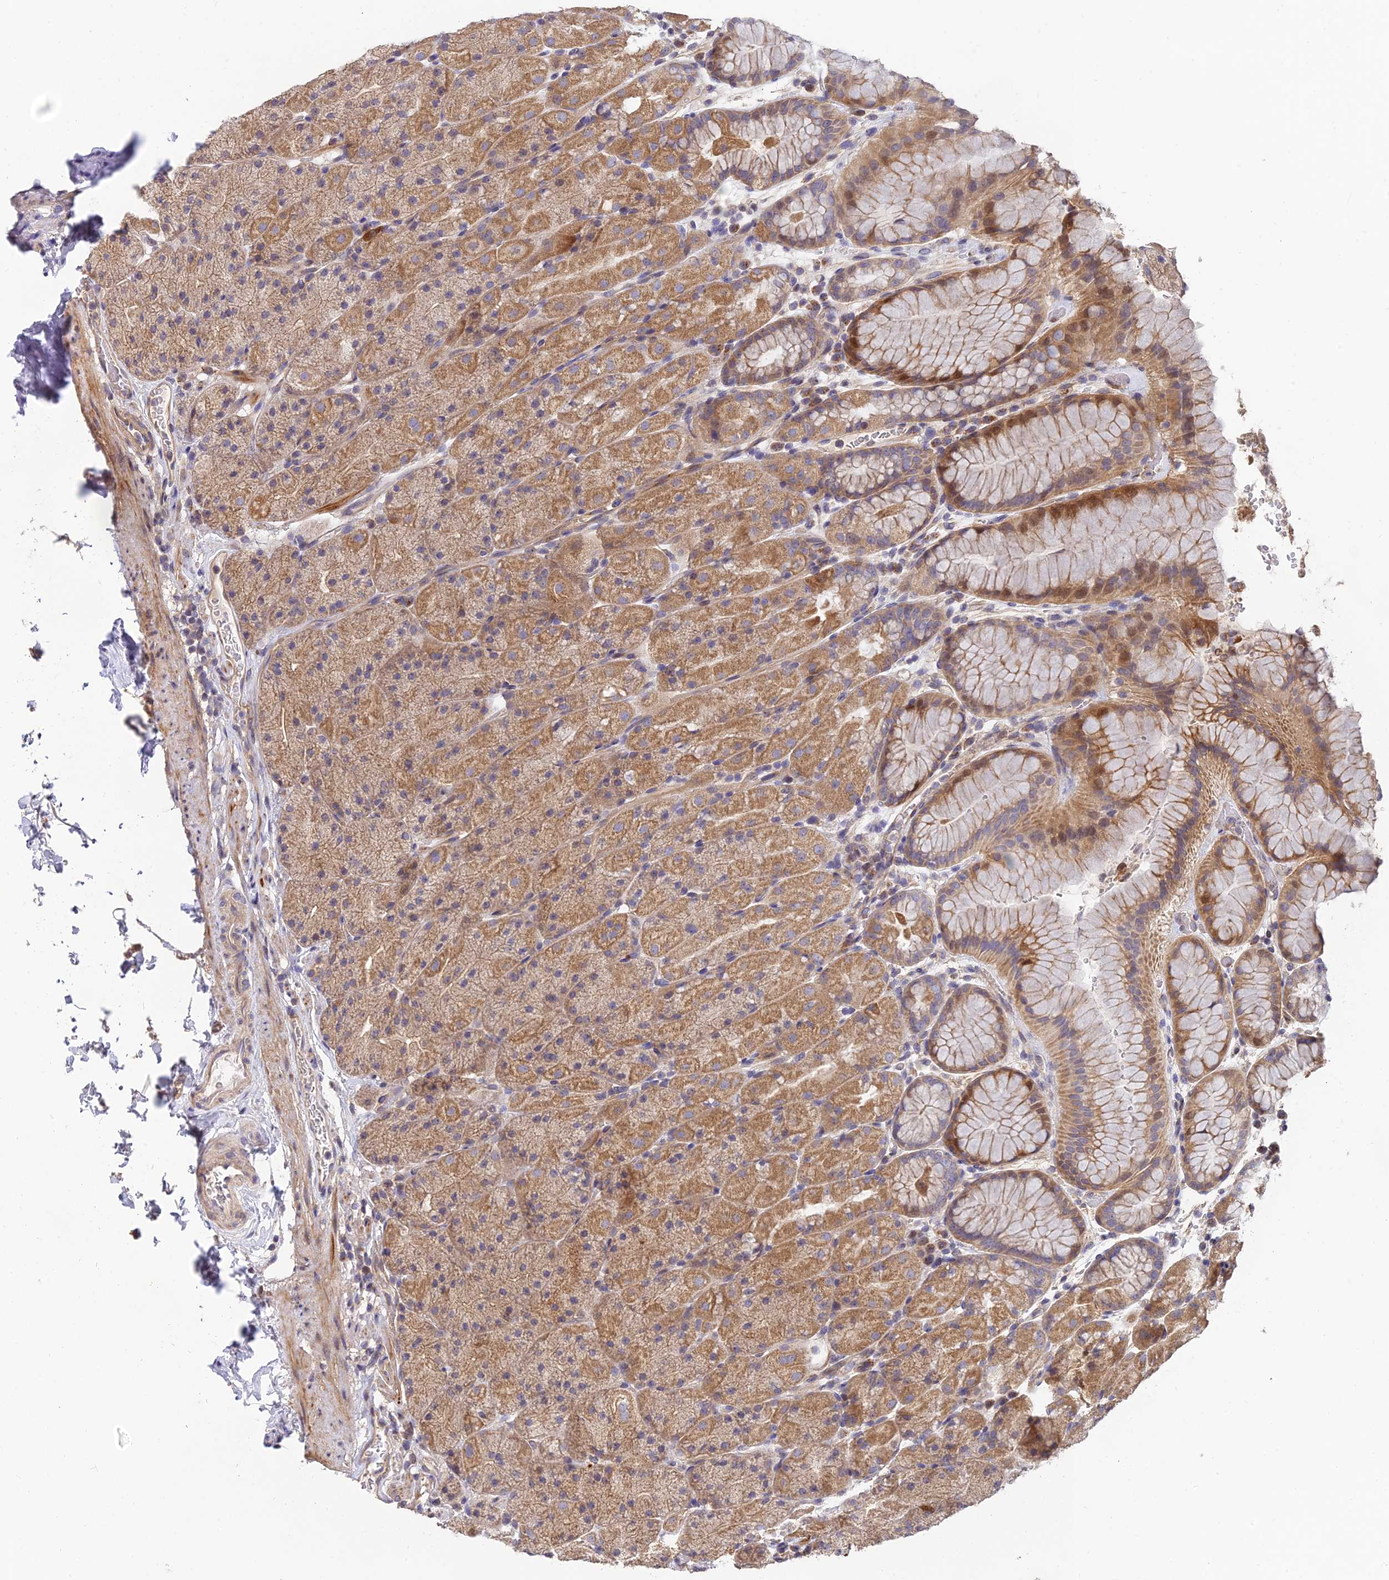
{"staining": {"intensity": "moderate", "quantity": ">75%", "location": "cytoplasmic/membranous"}, "tissue": "stomach", "cell_type": "Glandular cells", "image_type": "normal", "snomed": [{"axis": "morphology", "description": "Normal tissue, NOS"}, {"axis": "topography", "description": "Stomach, upper"}, {"axis": "topography", "description": "Stomach, lower"}], "caption": "This photomicrograph reveals IHC staining of benign stomach, with medium moderate cytoplasmic/membranous expression in approximately >75% of glandular cells.", "gene": "ARL8A", "patient": {"sex": "male", "age": 67}}